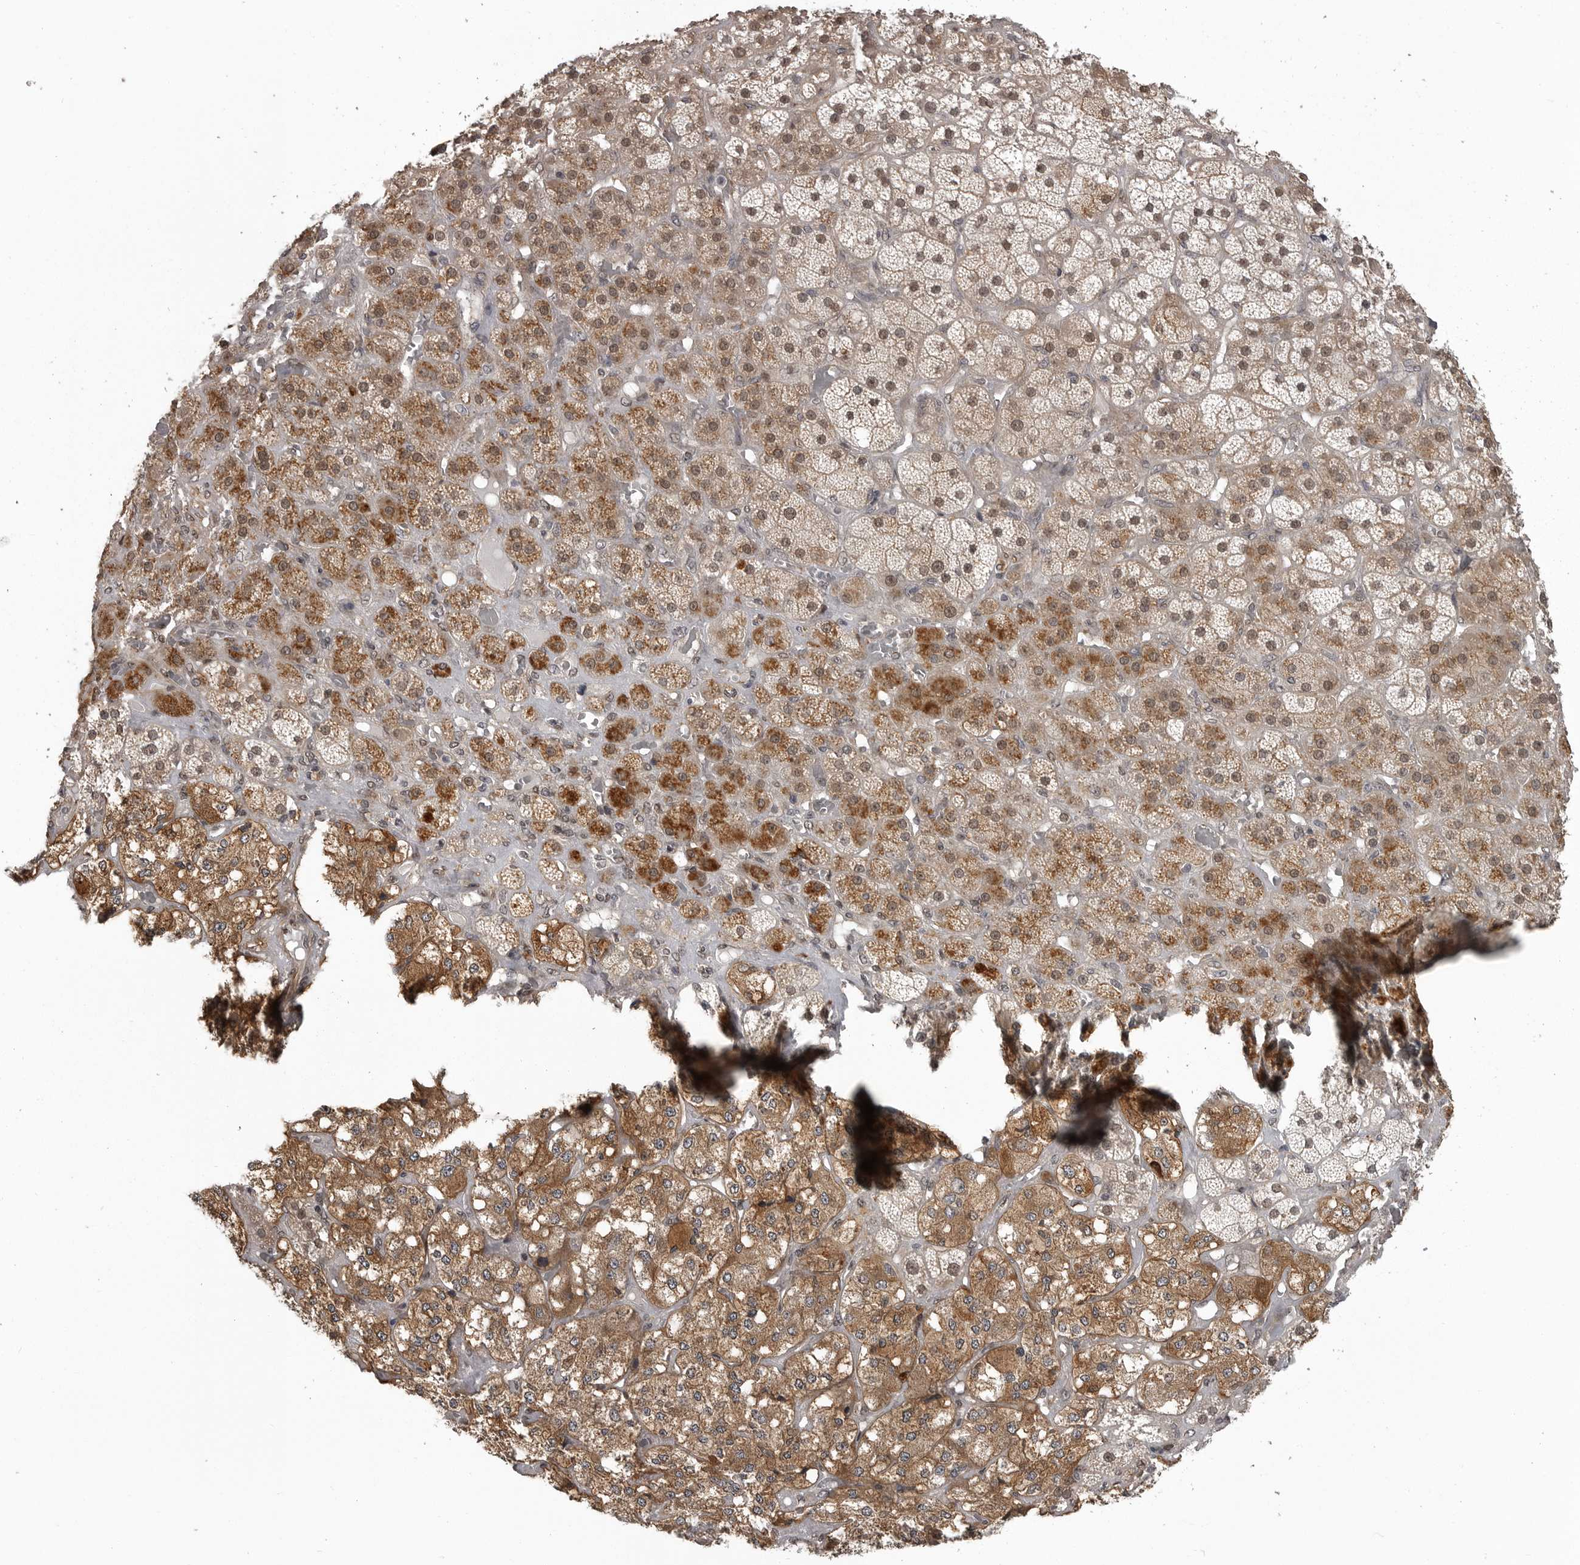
{"staining": {"intensity": "moderate", "quantity": ">75%", "location": "cytoplasmic/membranous,nuclear"}, "tissue": "adrenal gland", "cell_type": "Glandular cells", "image_type": "normal", "snomed": [{"axis": "morphology", "description": "Normal tissue, NOS"}, {"axis": "topography", "description": "Adrenal gland"}], "caption": "The micrograph shows staining of benign adrenal gland, revealing moderate cytoplasmic/membranous,nuclear protein positivity (brown color) within glandular cells.", "gene": "SNX16", "patient": {"sex": "male", "age": 57}}